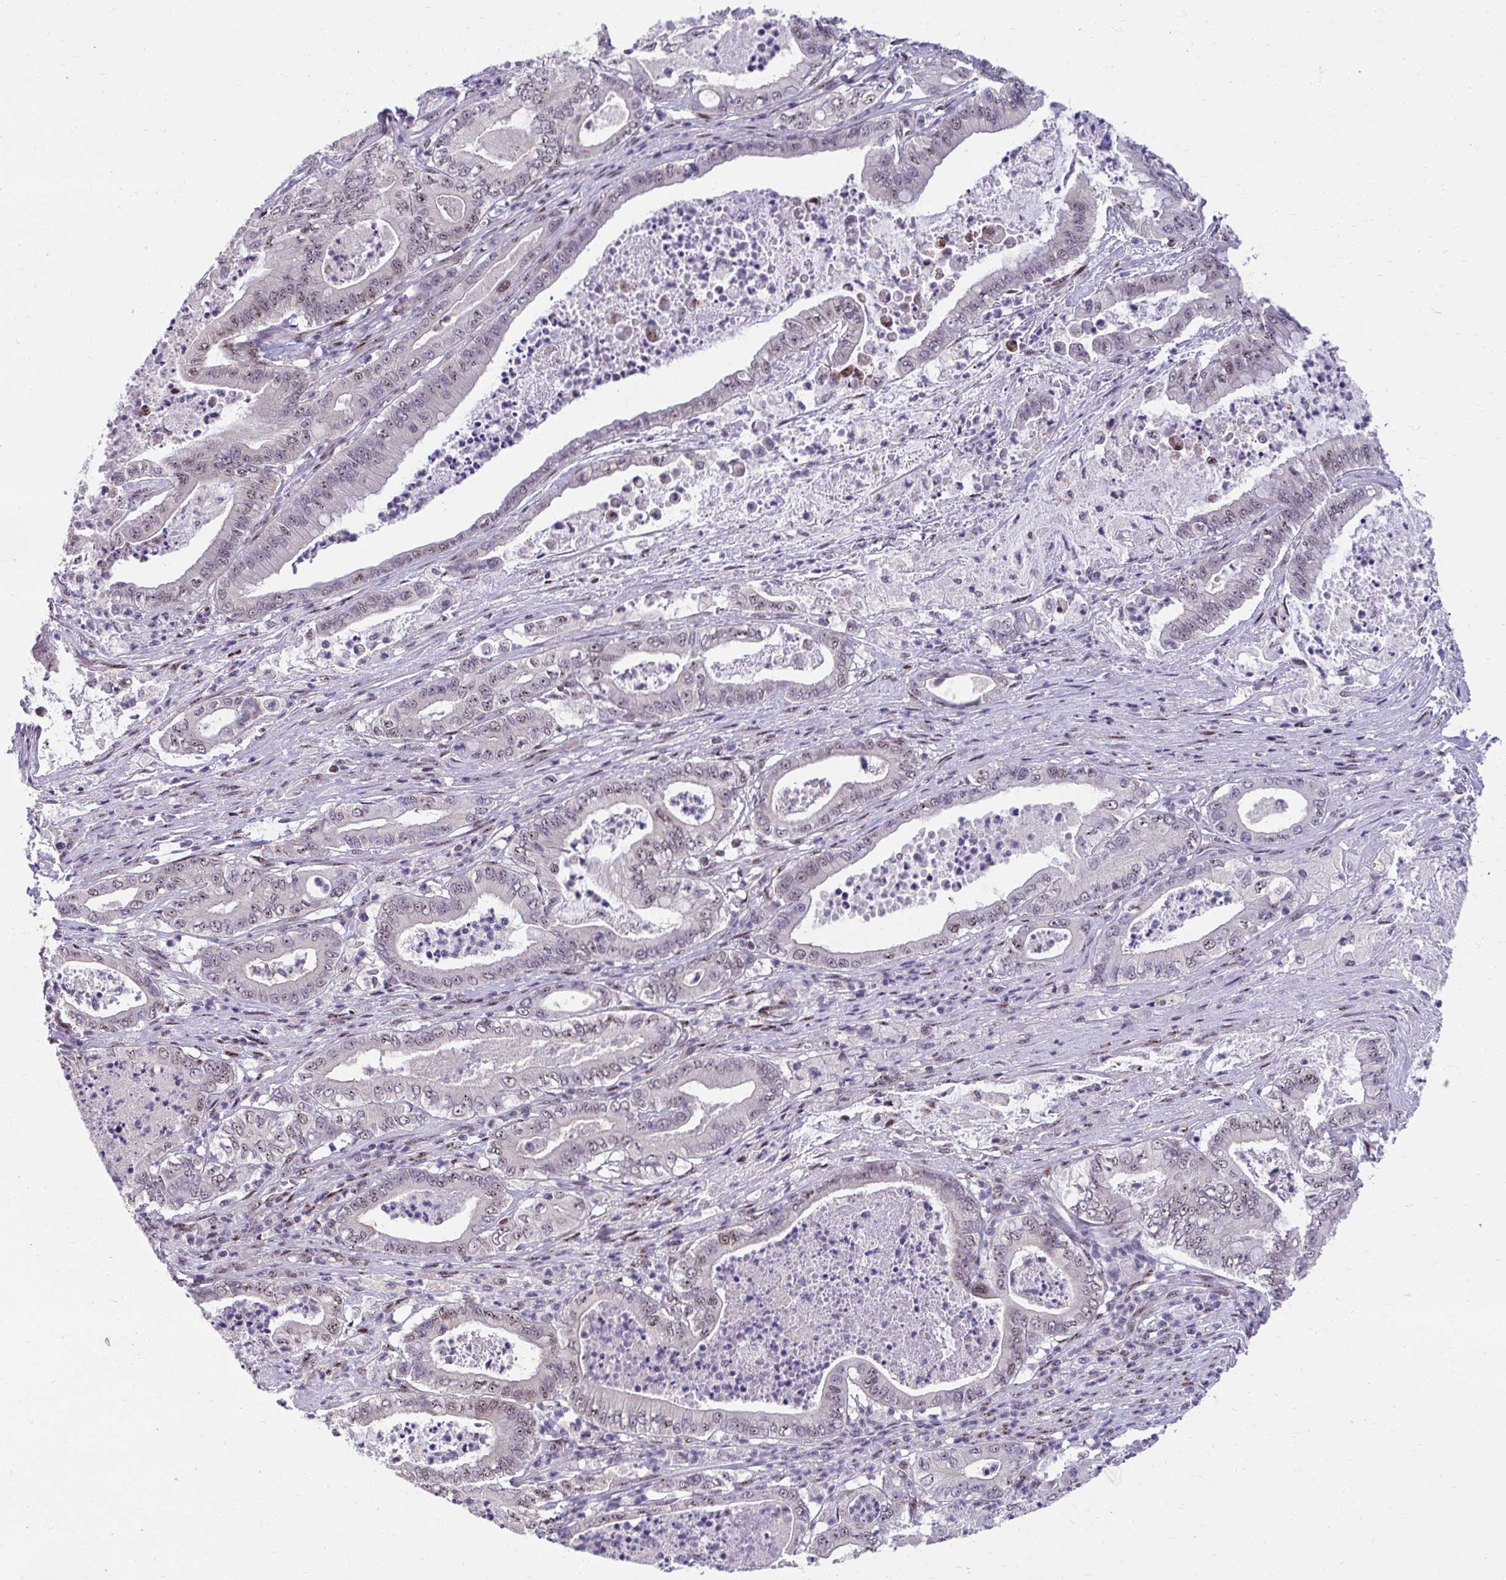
{"staining": {"intensity": "moderate", "quantity": "25%-75%", "location": "nuclear"}, "tissue": "pancreatic cancer", "cell_type": "Tumor cells", "image_type": "cancer", "snomed": [{"axis": "morphology", "description": "Adenocarcinoma, NOS"}, {"axis": "topography", "description": "Pancreas"}], "caption": "Adenocarcinoma (pancreatic) stained with a brown dye displays moderate nuclear positive positivity in about 25%-75% of tumor cells.", "gene": "HOXA4", "patient": {"sex": "male", "age": 71}}